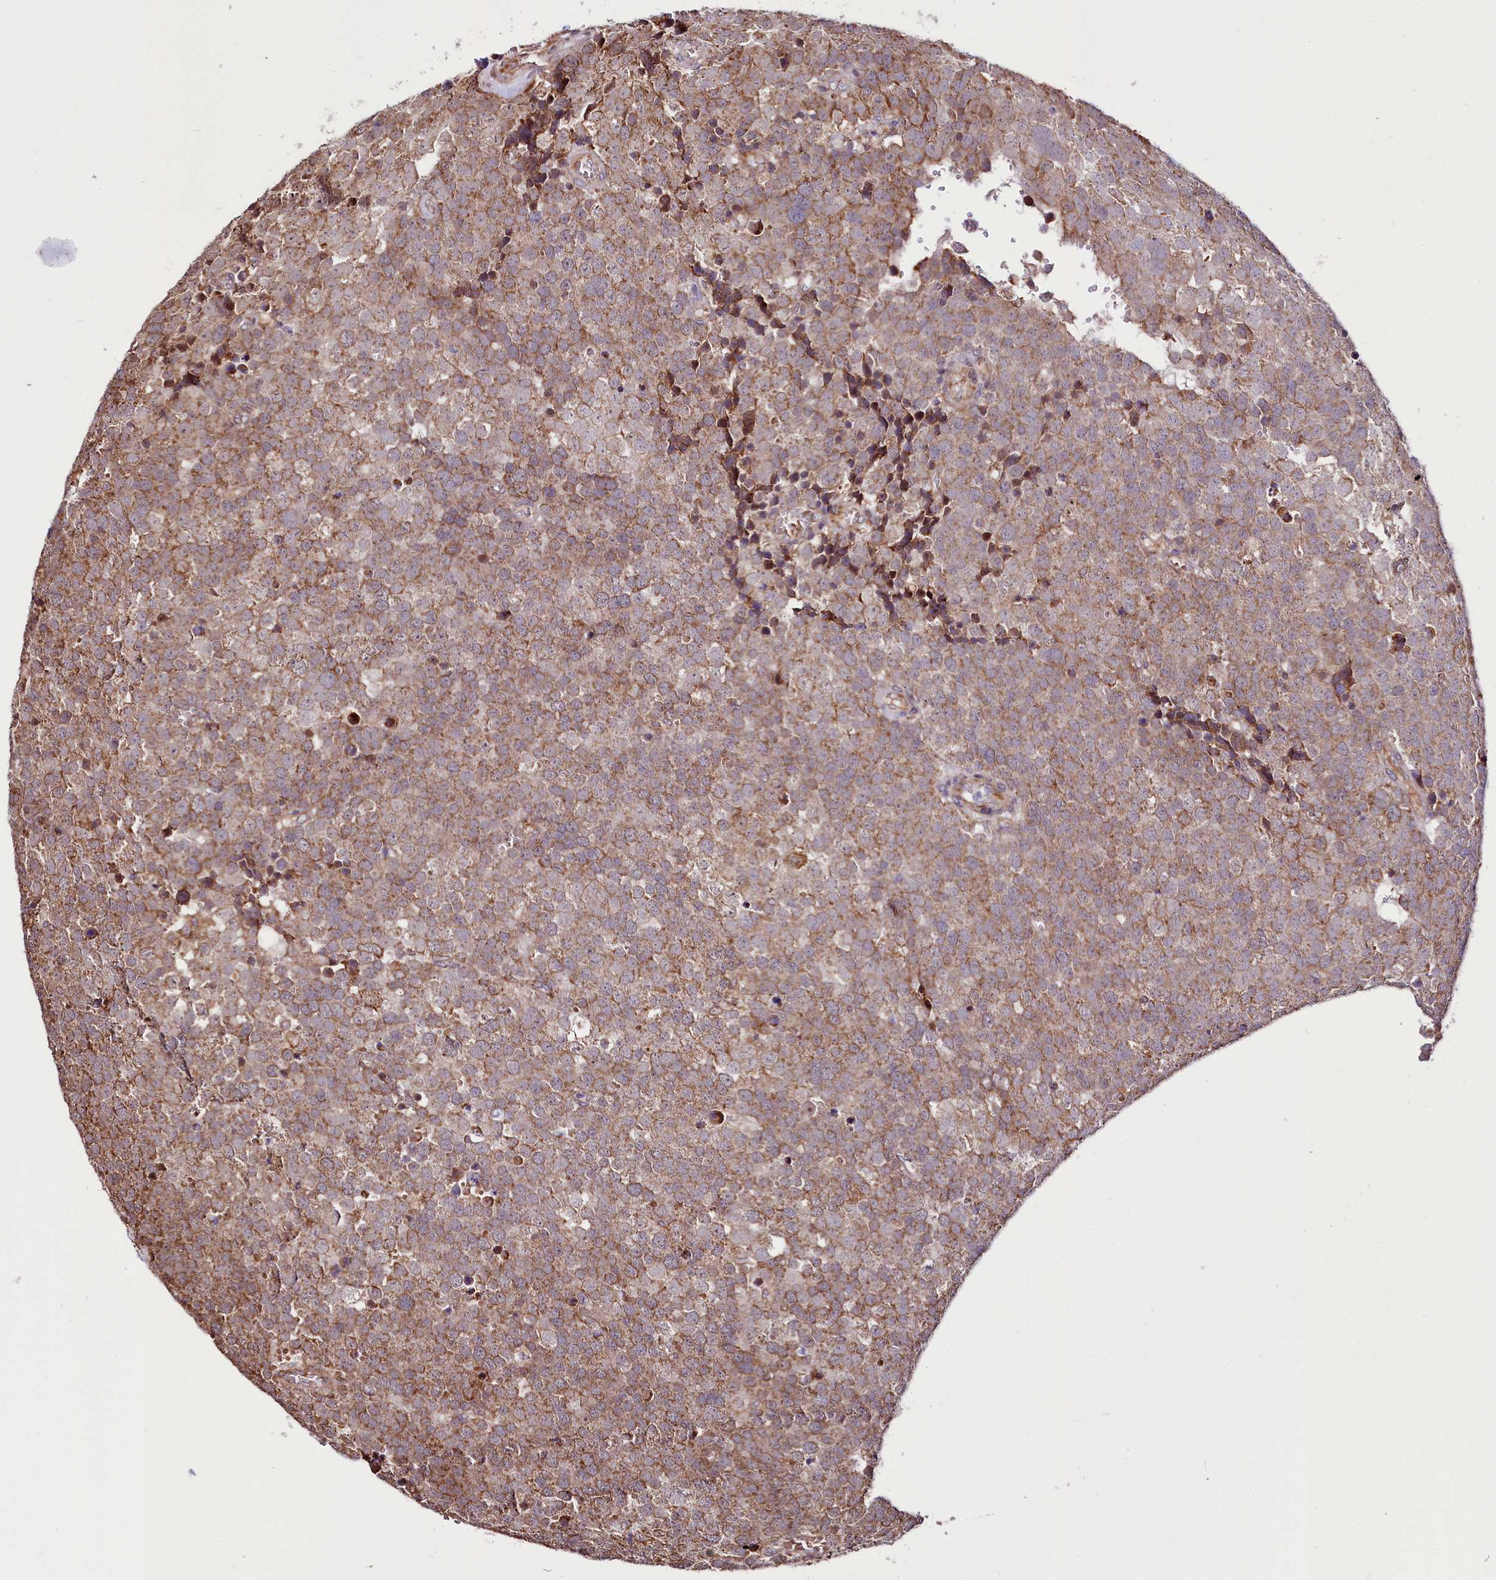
{"staining": {"intensity": "moderate", "quantity": ">75%", "location": "cytoplasmic/membranous"}, "tissue": "testis cancer", "cell_type": "Tumor cells", "image_type": "cancer", "snomed": [{"axis": "morphology", "description": "Seminoma, NOS"}, {"axis": "topography", "description": "Testis"}], "caption": "Testis seminoma tissue exhibits moderate cytoplasmic/membranous staining in about >75% of tumor cells", "gene": "ST7", "patient": {"sex": "male", "age": 71}}